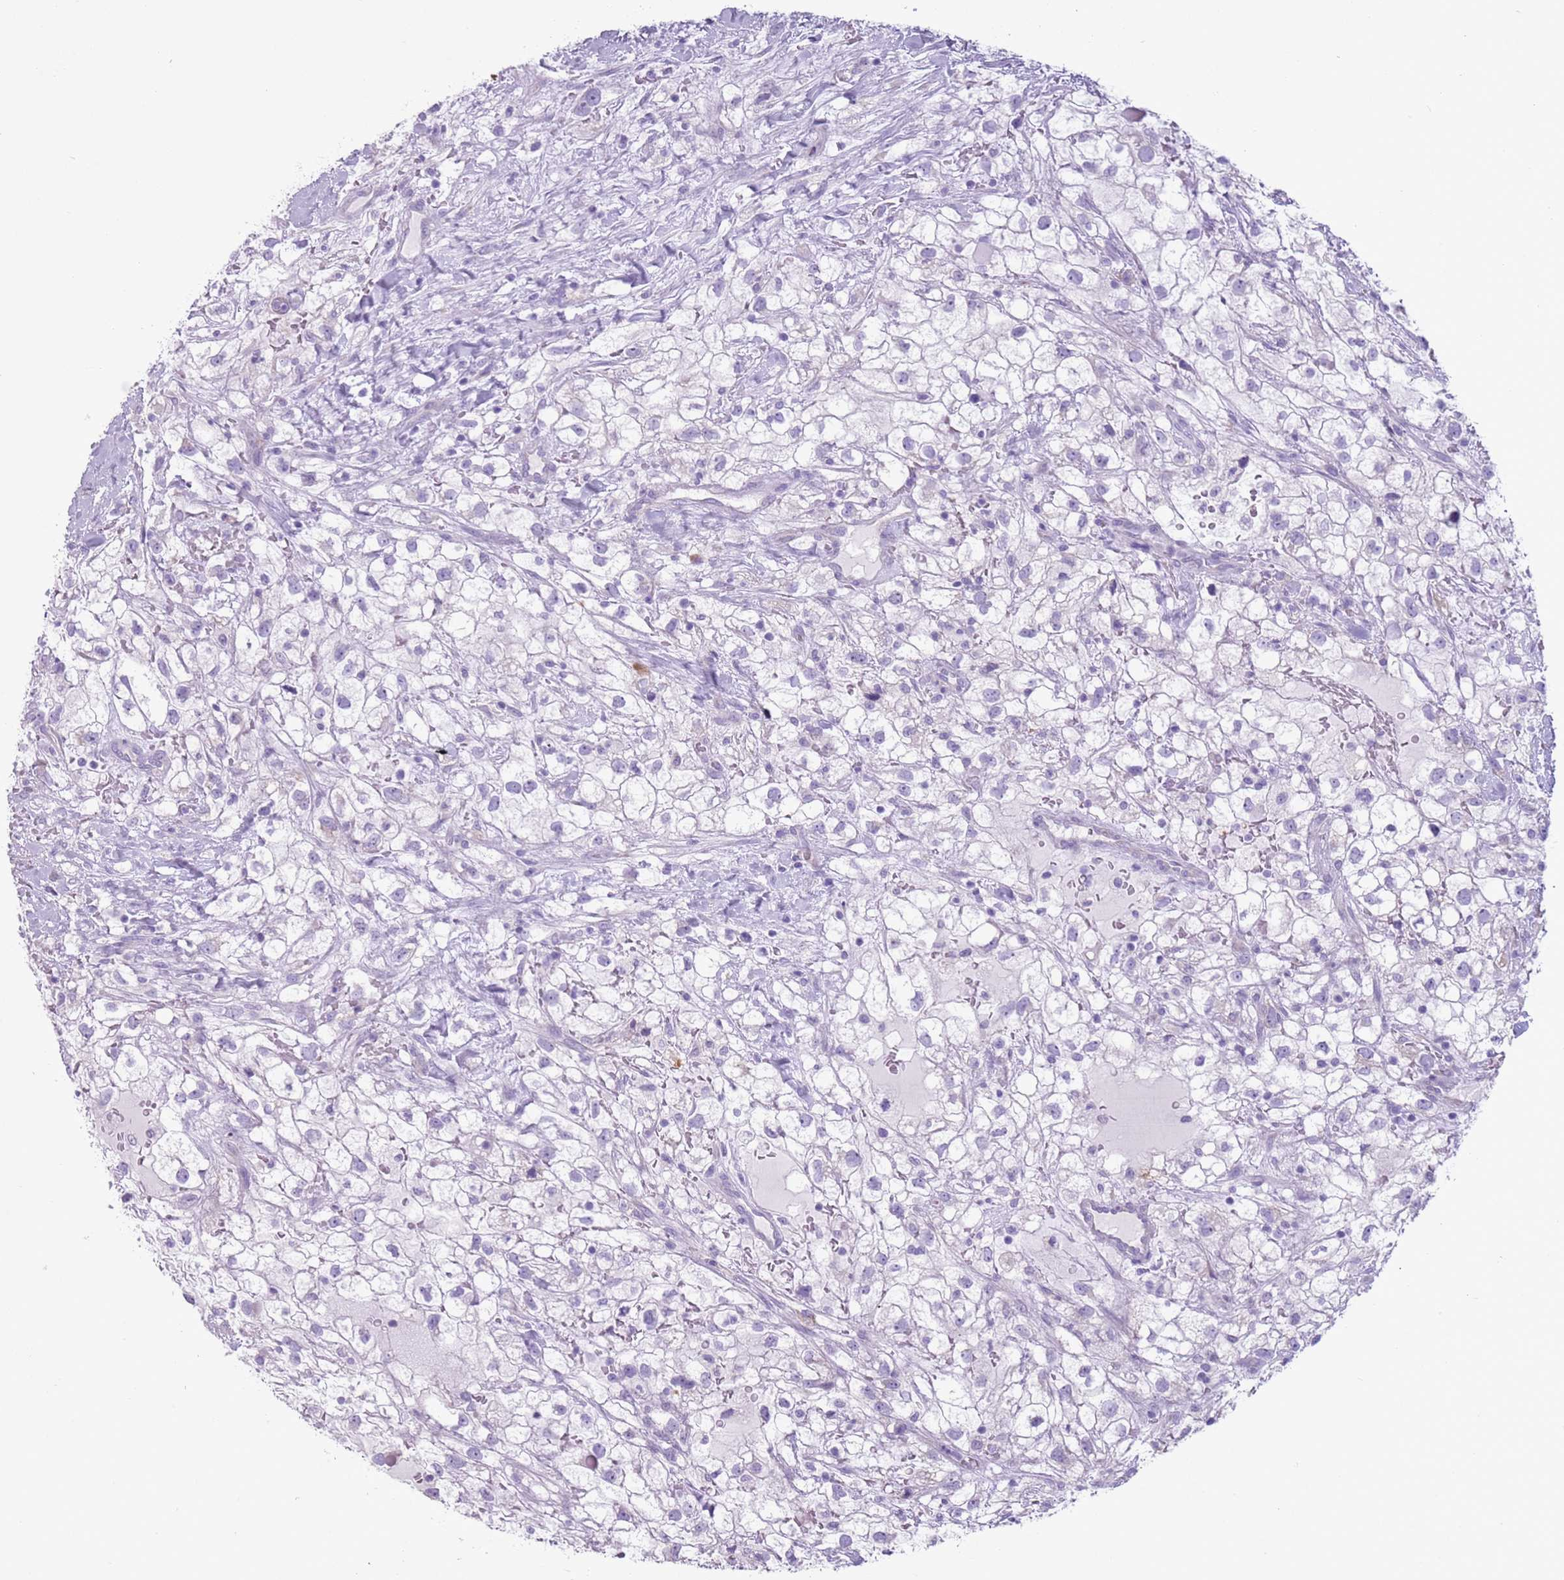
{"staining": {"intensity": "negative", "quantity": "none", "location": "none"}, "tissue": "renal cancer", "cell_type": "Tumor cells", "image_type": "cancer", "snomed": [{"axis": "morphology", "description": "Adenocarcinoma, NOS"}, {"axis": "topography", "description": "Kidney"}], "caption": "An image of renal cancer stained for a protein demonstrates no brown staining in tumor cells. The staining was performed using DAB (3,3'-diaminobenzidine) to visualize the protein expression in brown, while the nuclei were stained in blue with hematoxylin (Magnification: 20x).", "gene": "HYOU1", "patient": {"sex": "male", "age": 59}}